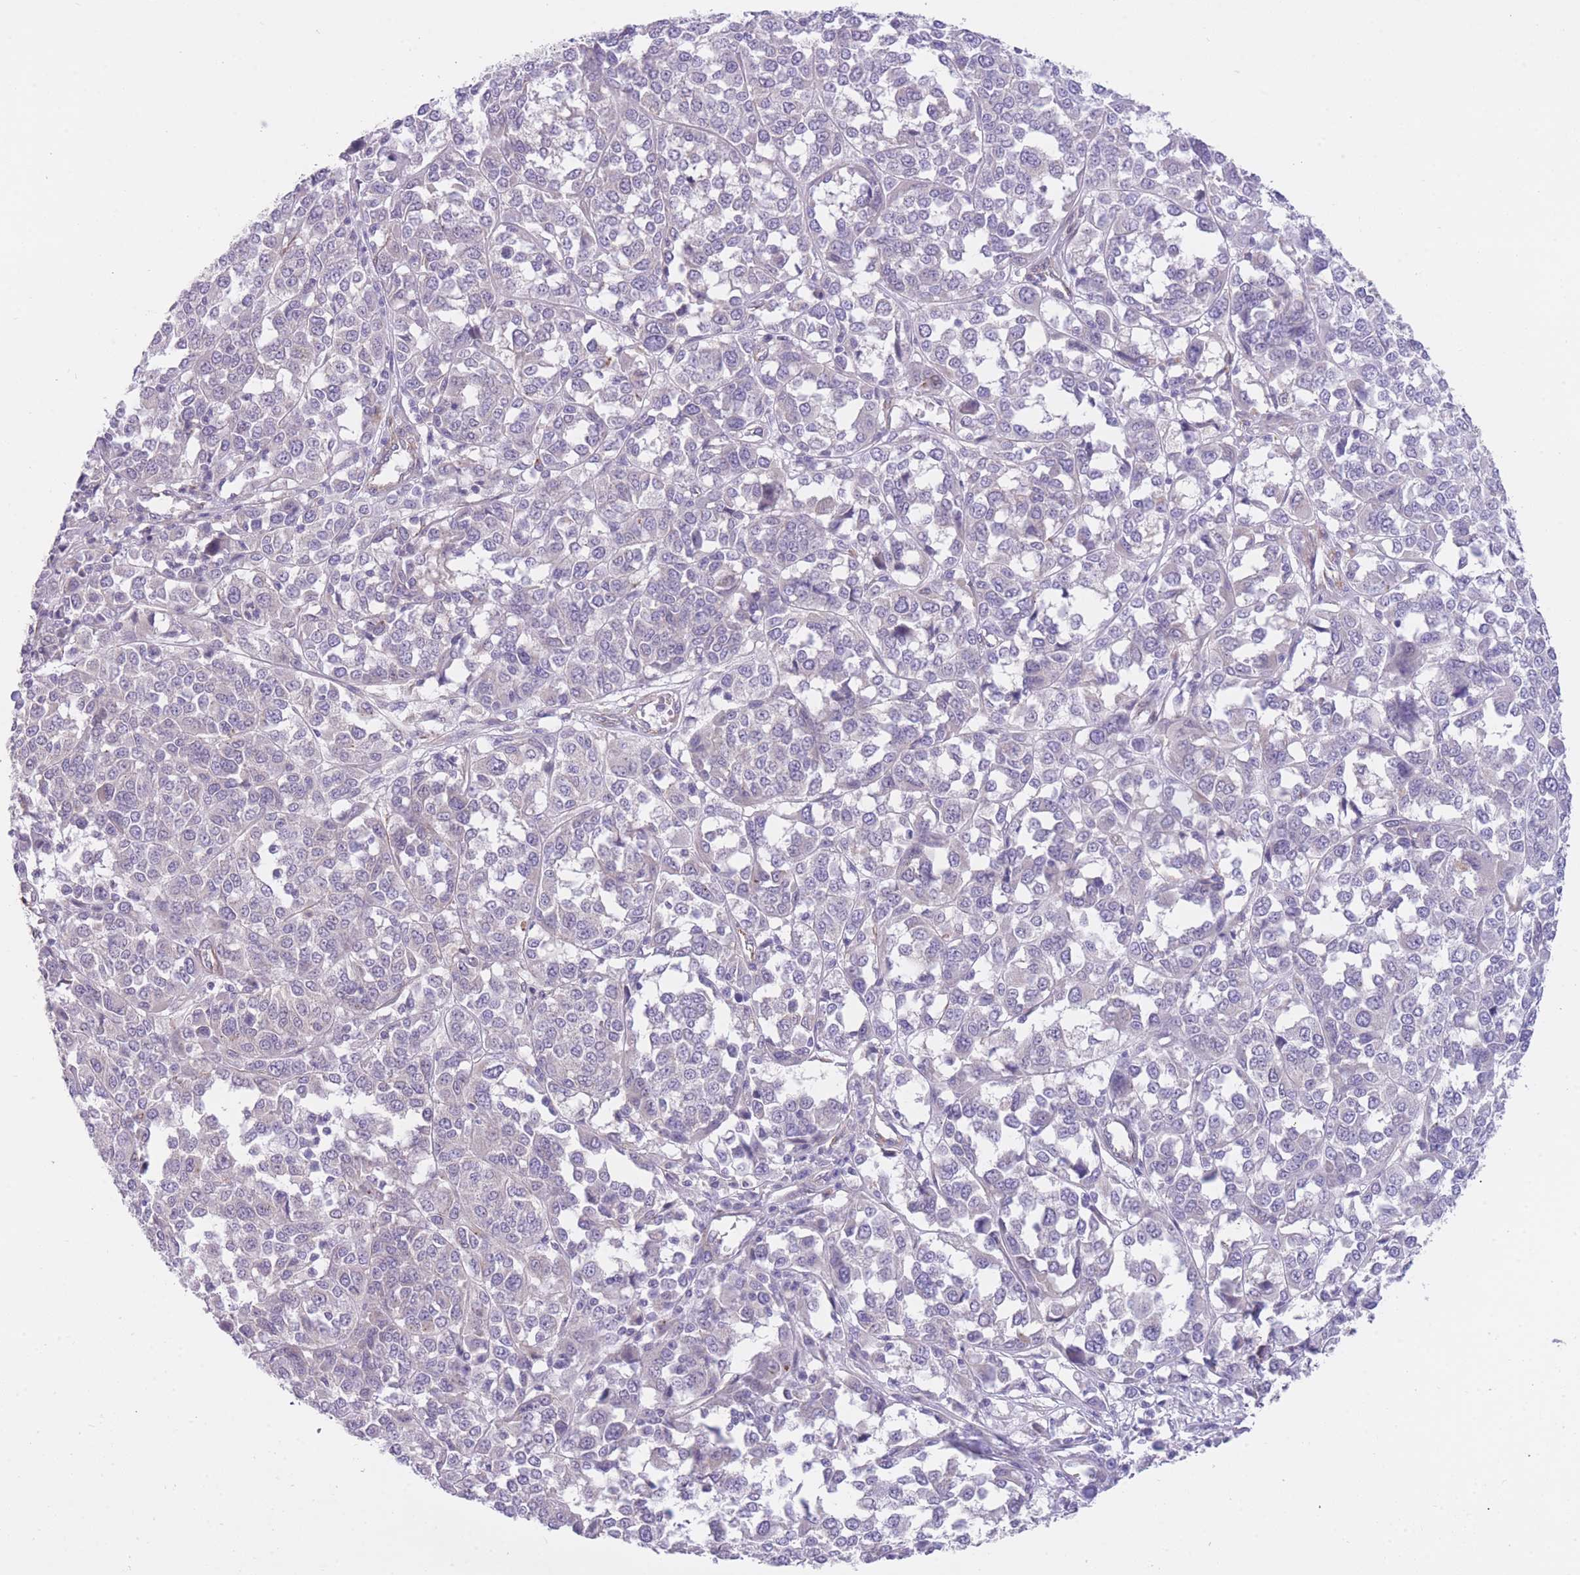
{"staining": {"intensity": "negative", "quantity": "none", "location": "none"}, "tissue": "melanoma", "cell_type": "Tumor cells", "image_type": "cancer", "snomed": [{"axis": "morphology", "description": "Malignant melanoma, Metastatic site"}, {"axis": "topography", "description": "Lymph node"}], "caption": "This is an IHC micrograph of melanoma. There is no staining in tumor cells.", "gene": "QTRT1", "patient": {"sex": "male", "age": 44}}